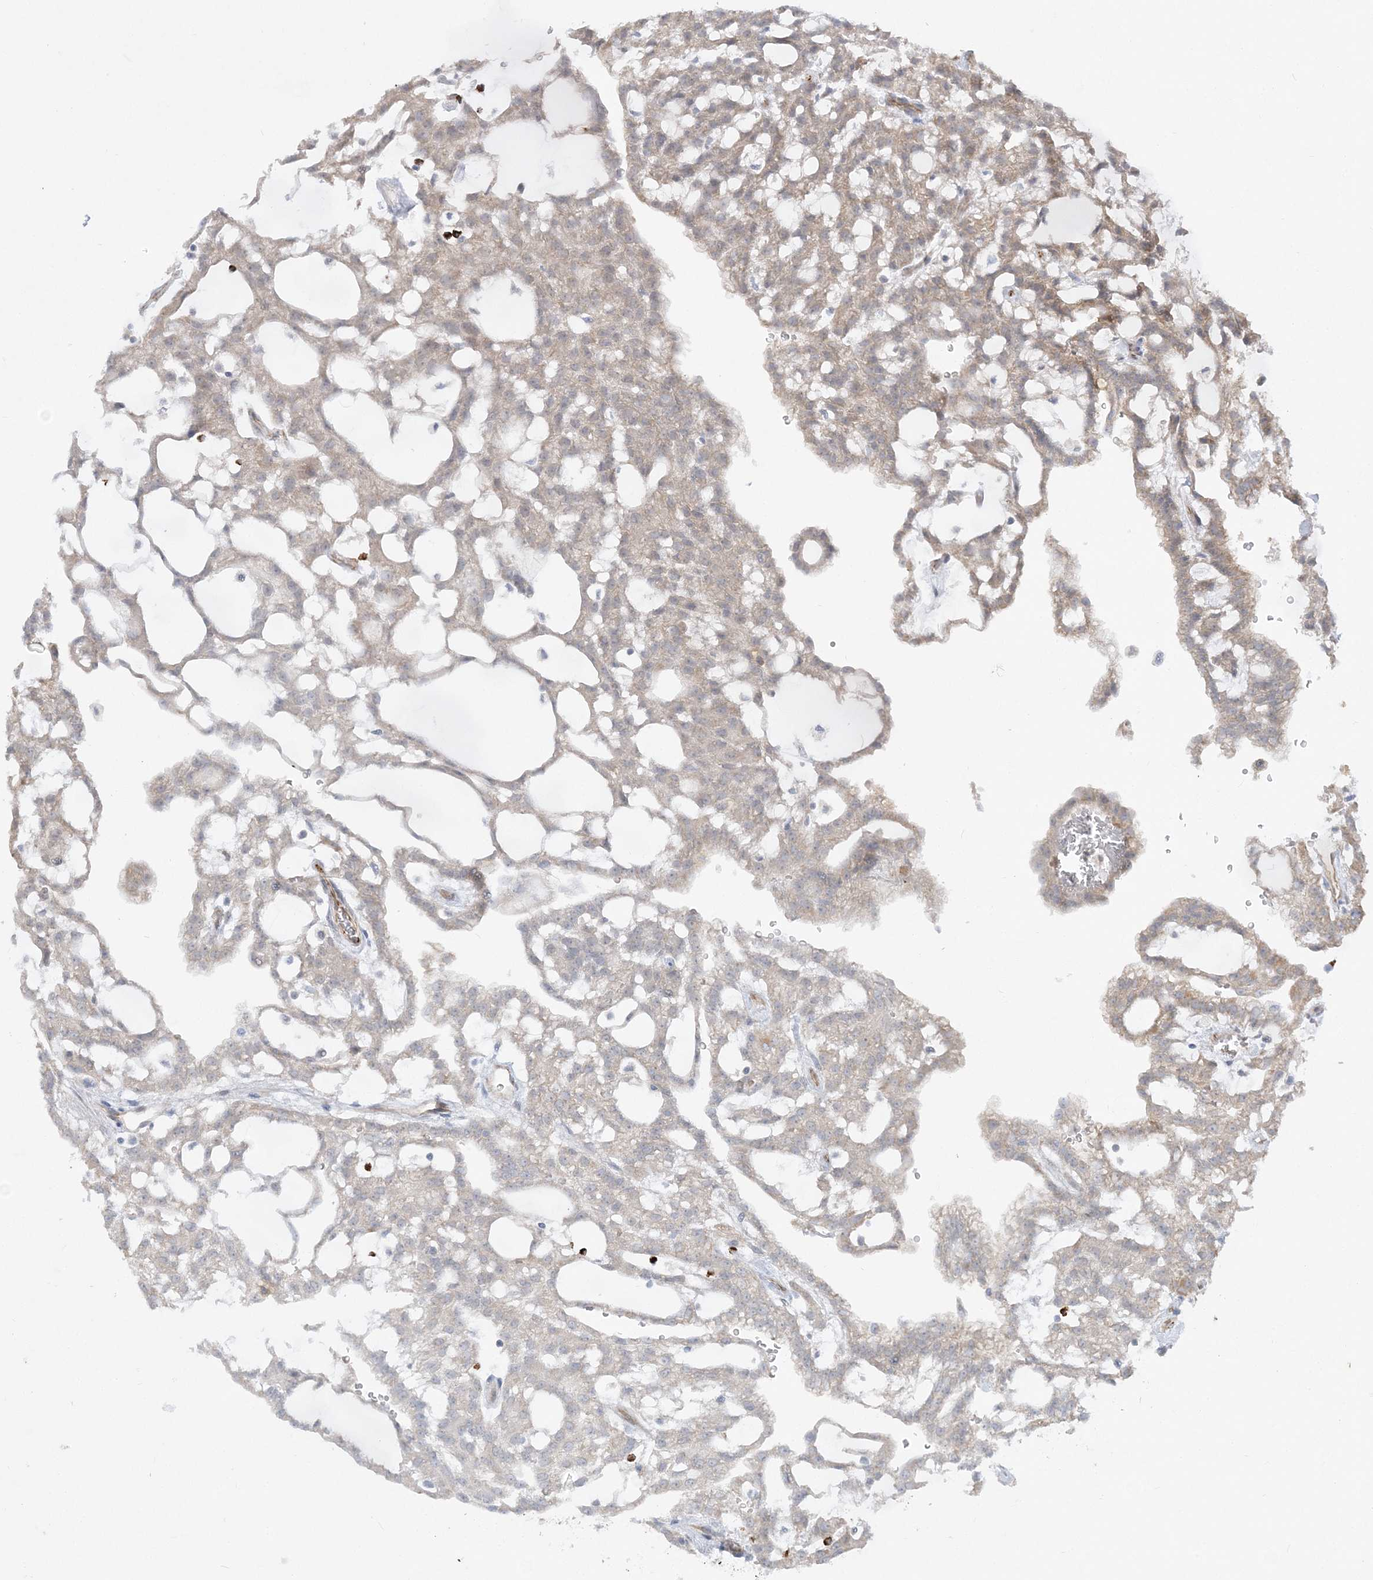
{"staining": {"intensity": "weak", "quantity": ">75%", "location": "cytoplasmic/membranous"}, "tissue": "renal cancer", "cell_type": "Tumor cells", "image_type": "cancer", "snomed": [{"axis": "morphology", "description": "Adenocarcinoma, NOS"}, {"axis": "topography", "description": "Kidney"}], "caption": "Immunohistochemical staining of human renal cancer (adenocarcinoma) shows low levels of weak cytoplasmic/membranous staining in about >75% of tumor cells.", "gene": "INPP1", "patient": {"sex": "male", "age": 63}}